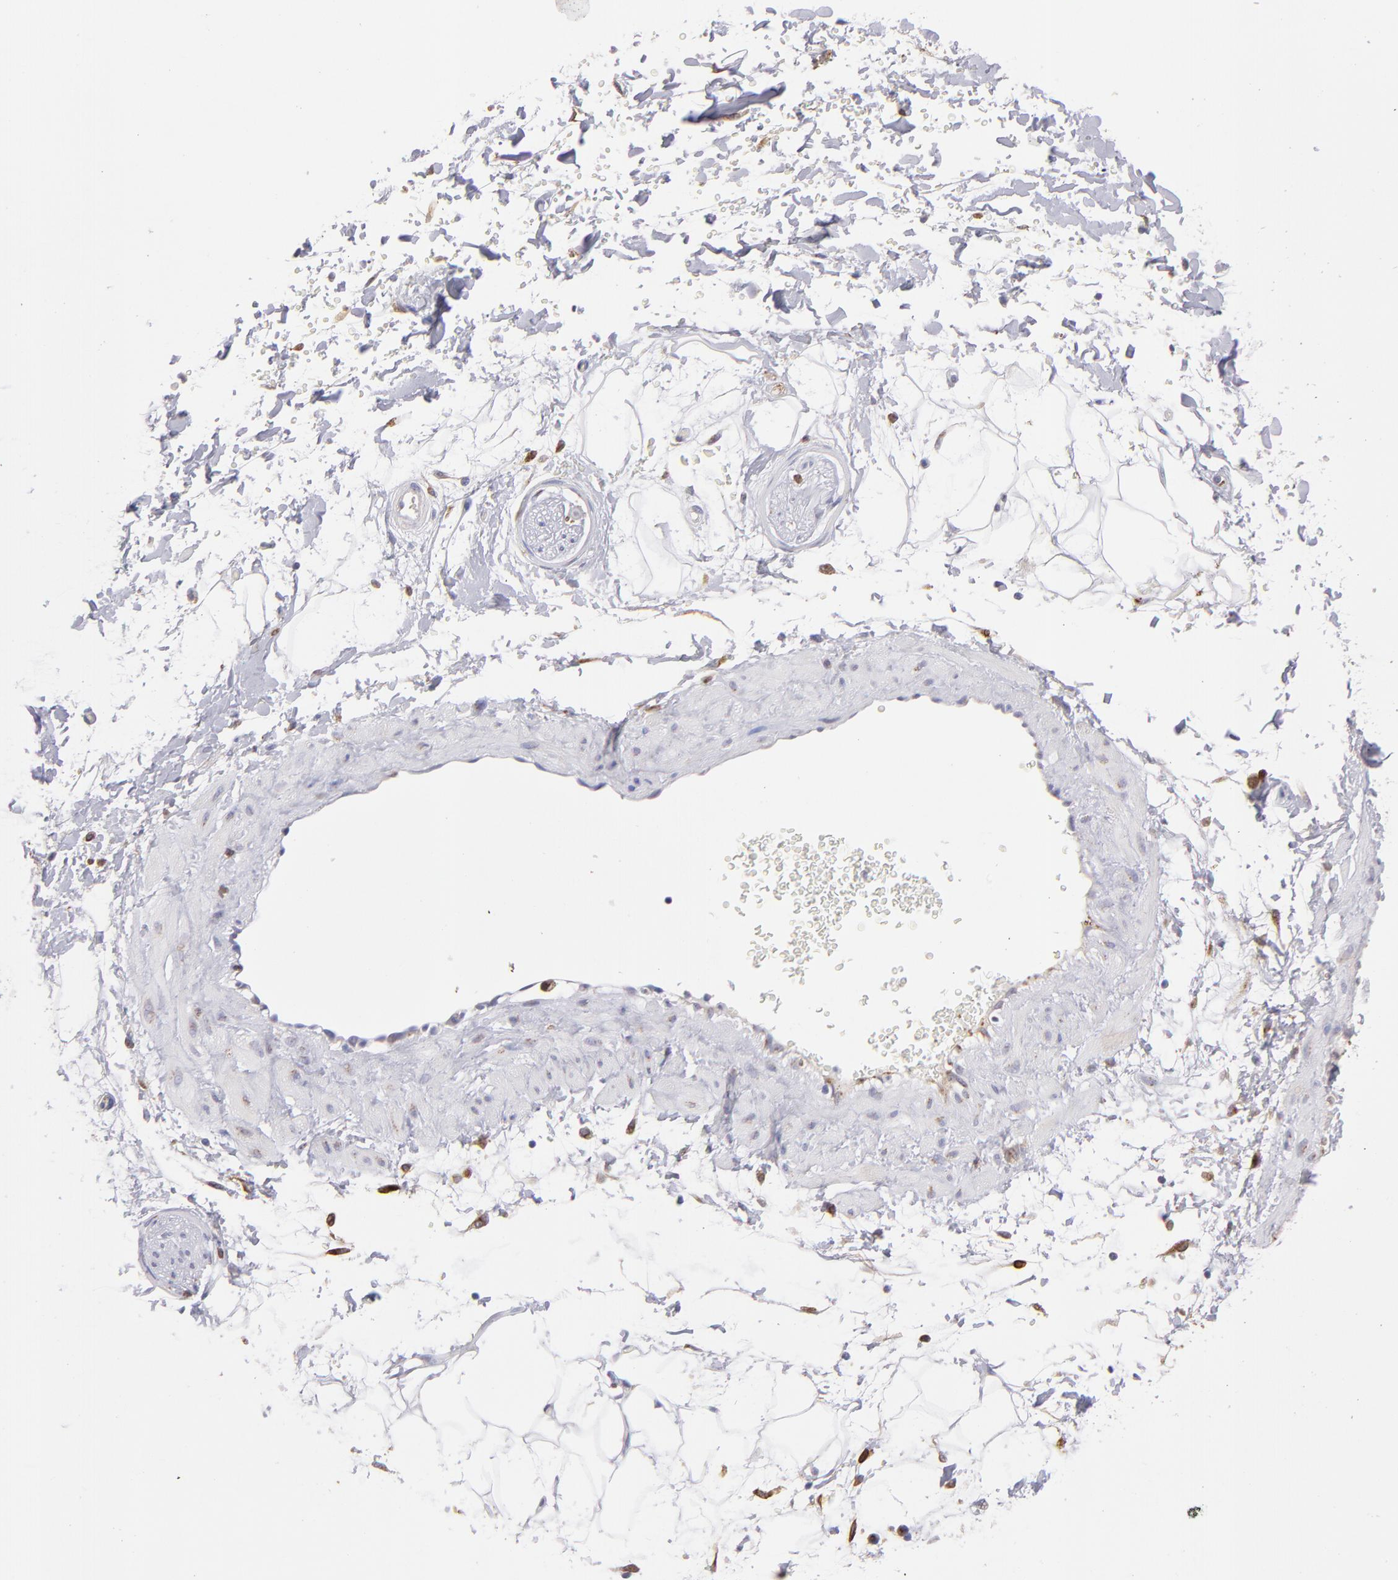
{"staining": {"intensity": "negative", "quantity": "none", "location": "none"}, "tissue": "adipose tissue", "cell_type": "Adipocytes", "image_type": "normal", "snomed": [{"axis": "morphology", "description": "Normal tissue, NOS"}, {"axis": "topography", "description": "Soft tissue"}], "caption": "Immunohistochemical staining of normal adipose tissue reveals no significant expression in adipocytes. (DAB immunohistochemistry (IHC), high magnification).", "gene": "PTGS1", "patient": {"sex": "male", "age": 72}}